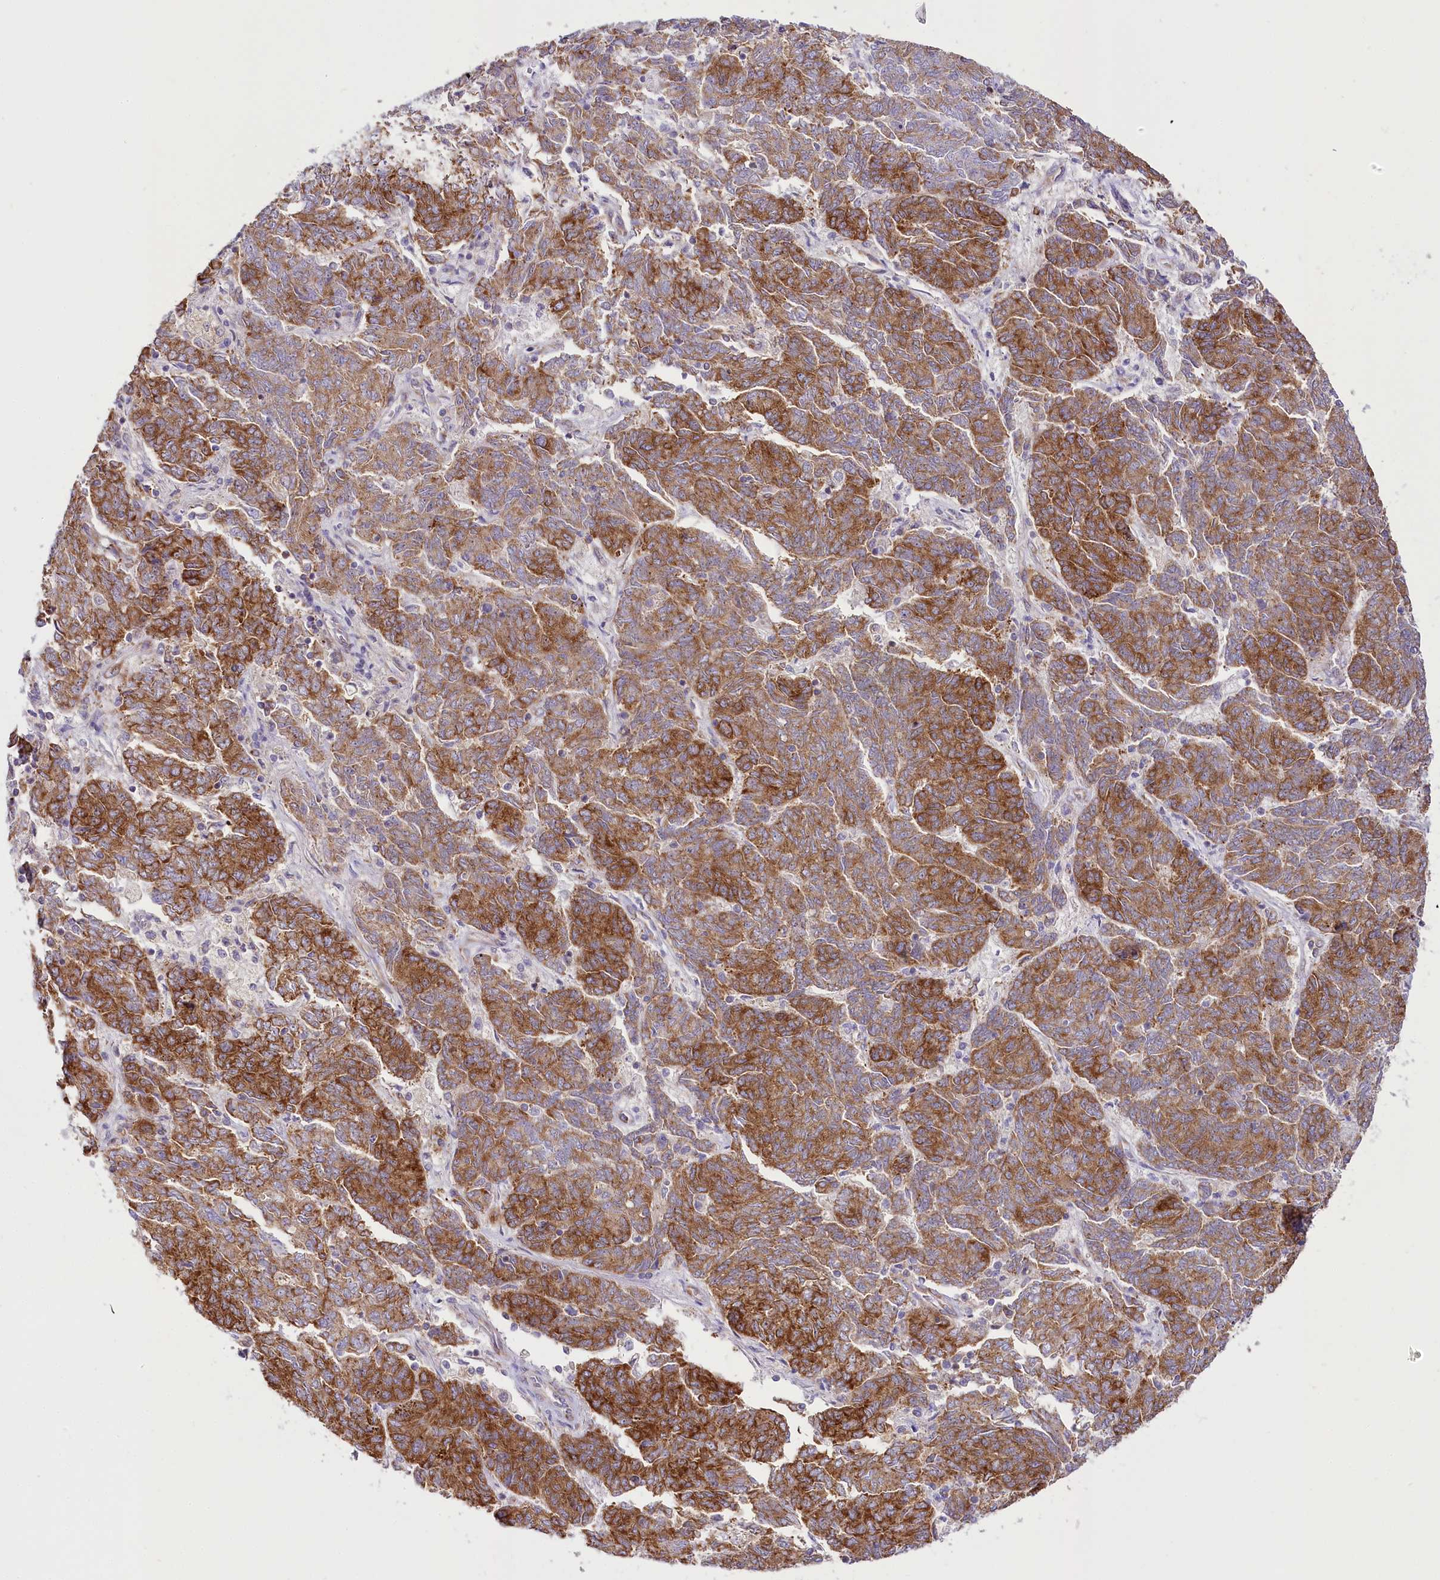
{"staining": {"intensity": "moderate", "quantity": ">75%", "location": "cytoplasmic/membranous"}, "tissue": "endometrial cancer", "cell_type": "Tumor cells", "image_type": "cancer", "snomed": [{"axis": "morphology", "description": "Adenocarcinoma, NOS"}, {"axis": "topography", "description": "Endometrium"}], "caption": "Protein analysis of endometrial adenocarcinoma tissue shows moderate cytoplasmic/membranous expression in about >75% of tumor cells.", "gene": "THUMPD3", "patient": {"sex": "female", "age": 80}}